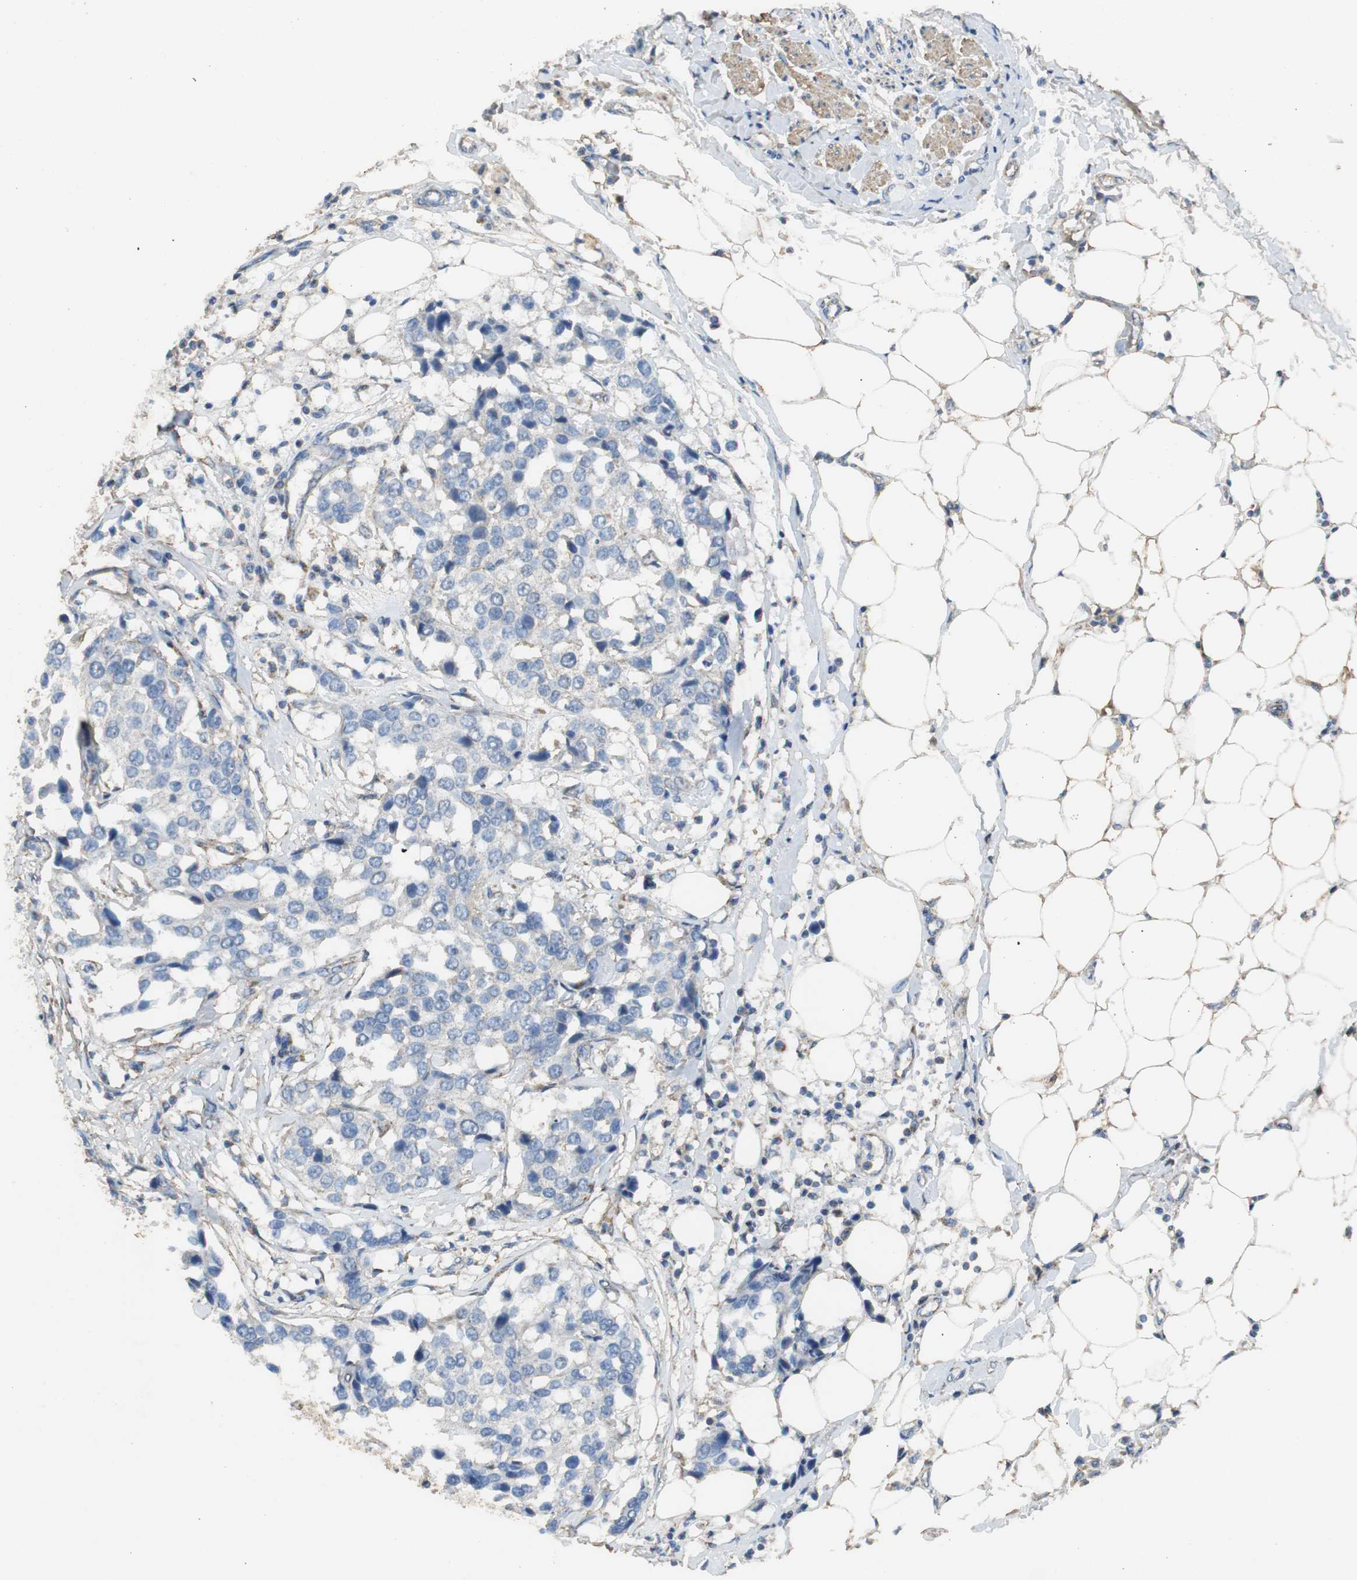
{"staining": {"intensity": "negative", "quantity": "none", "location": "none"}, "tissue": "breast cancer", "cell_type": "Tumor cells", "image_type": "cancer", "snomed": [{"axis": "morphology", "description": "Duct carcinoma"}, {"axis": "topography", "description": "Breast"}], "caption": "DAB immunohistochemical staining of human breast cancer (intraductal carcinoma) displays no significant expression in tumor cells. (DAB (3,3'-diaminobenzidine) immunohistochemistry with hematoxylin counter stain).", "gene": "NNT", "patient": {"sex": "female", "age": 80}}